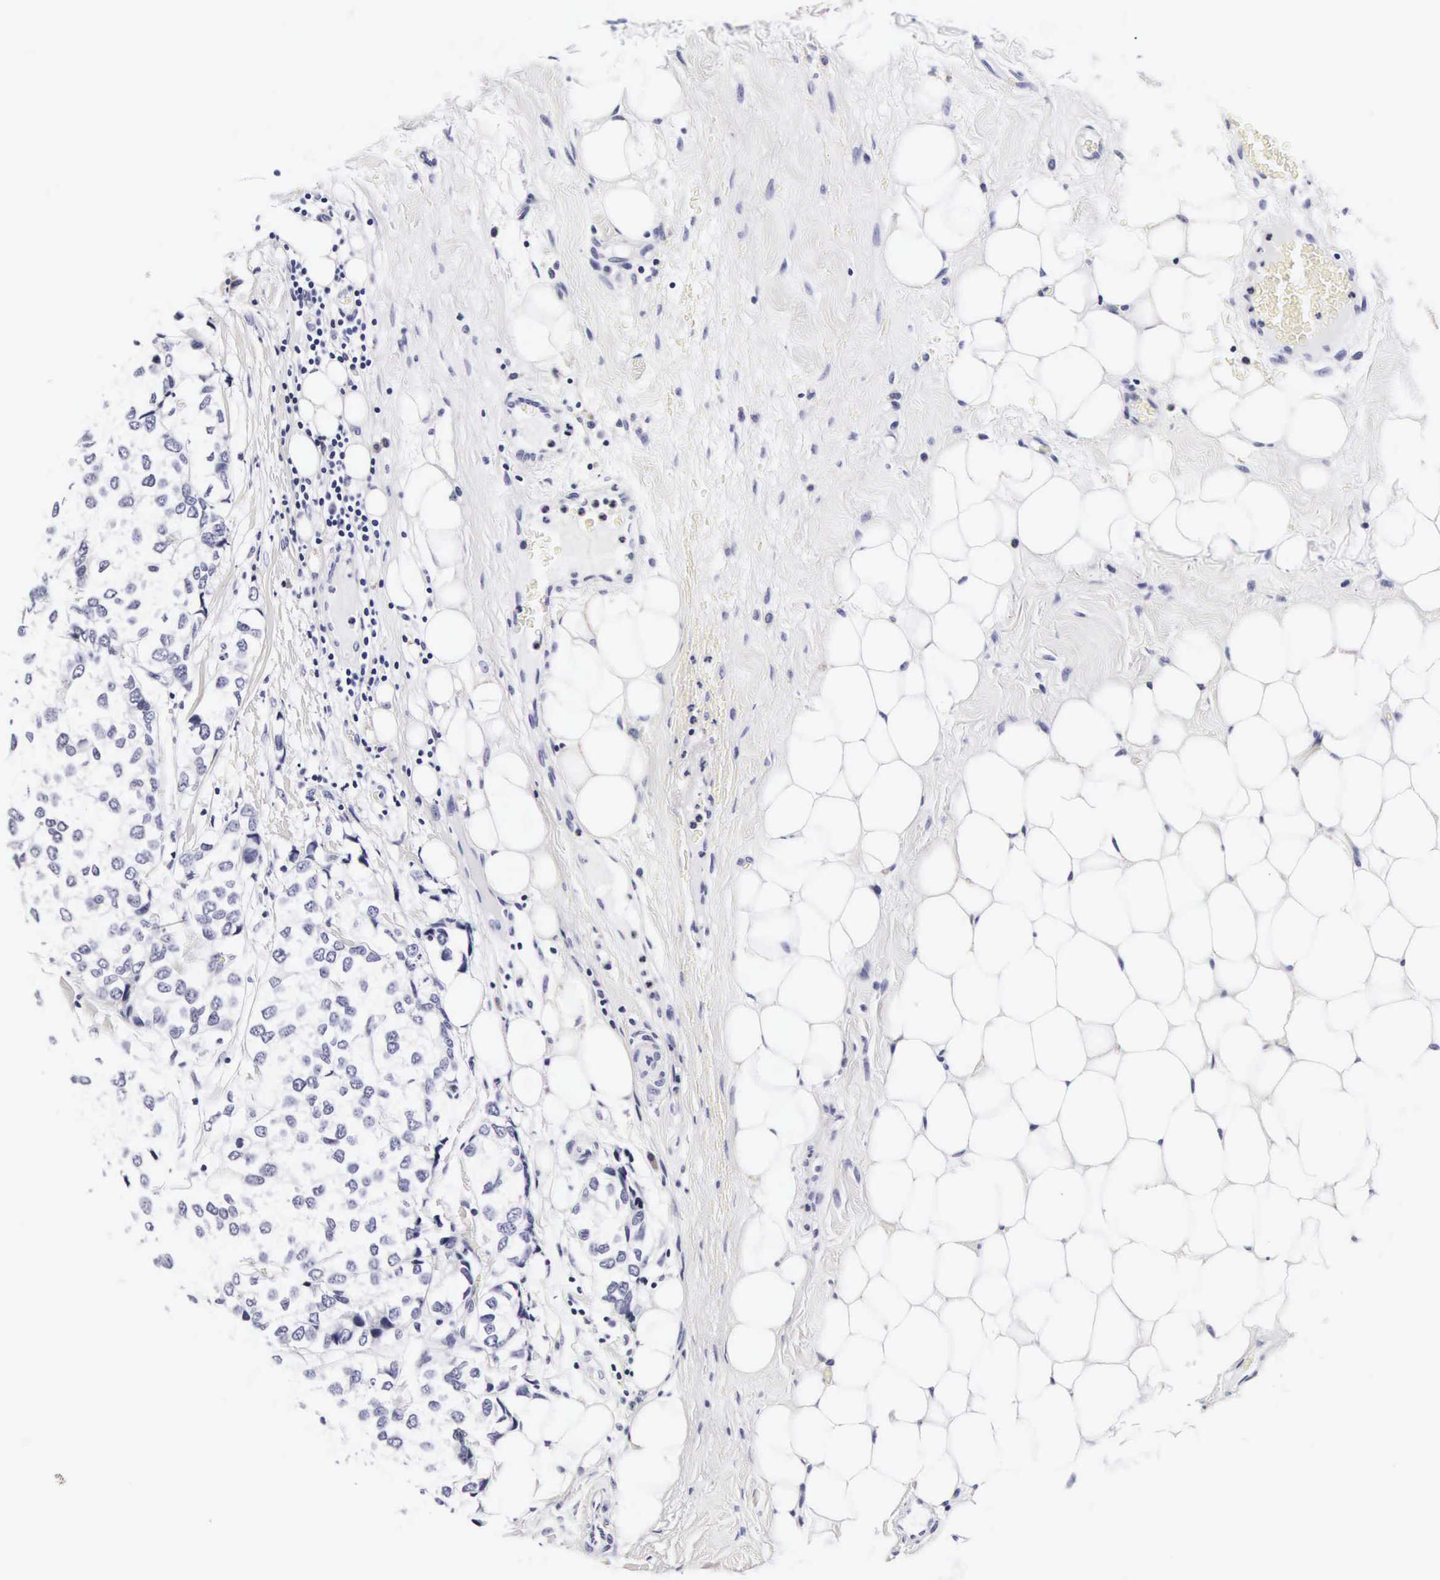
{"staining": {"intensity": "negative", "quantity": "none", "location": "none"}, "tissue": "breast cancer", "cell_type": "Tumor cells", "image_type": "cancer", "snomed": [{"axis": "morphology", "description": "Duct carcinoma"}, {"axis": "topography", "description": "Breast"}], "caption": "This is a micrograph of immunohistochemistry staining of breast infiltrating ductal carcinoma, which shows no staining in tumor cells. The staining is performed using DAB (3,3'-diaminobenzidine) brown chromogen with nuclei counter-stained in using hematoxylin.", "gene": "RNASE6", "patient": {"sex": "female", "age": 68}}